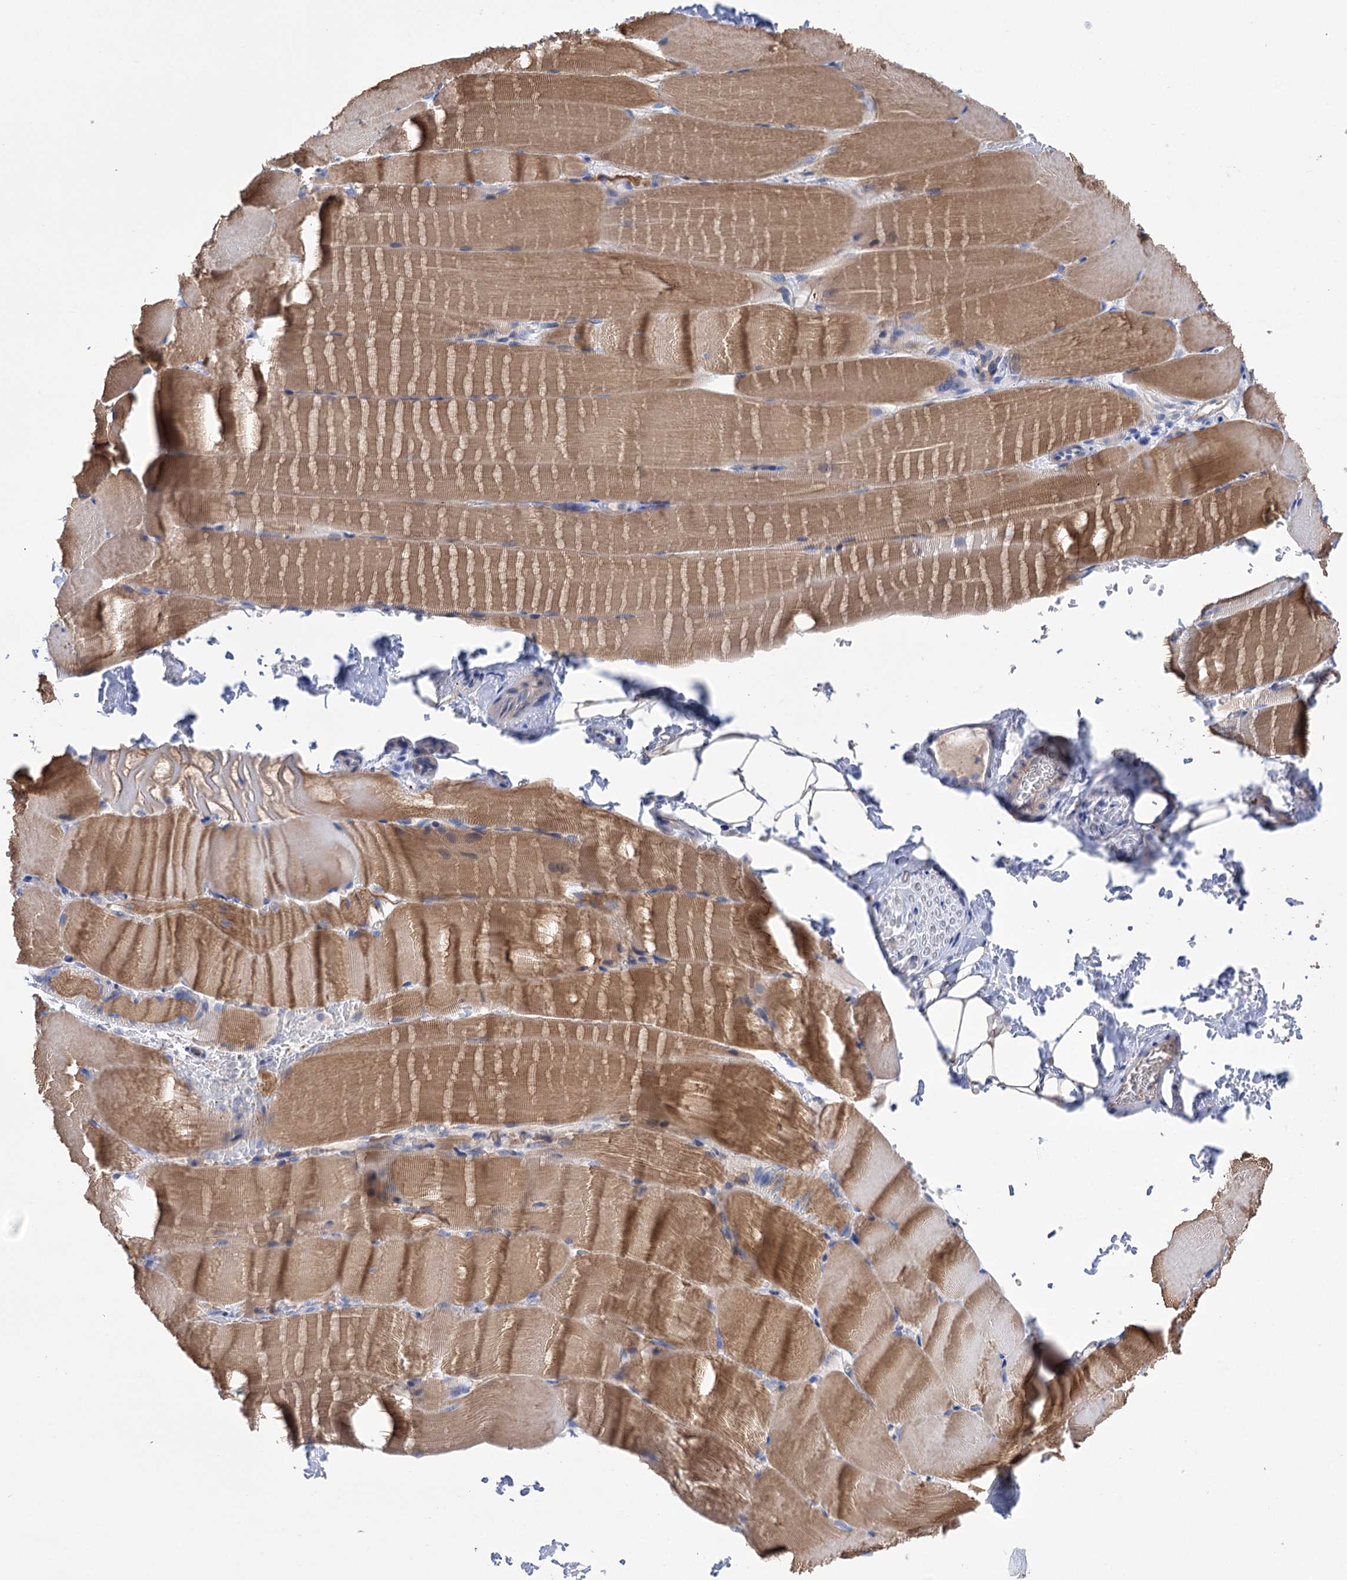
{"staining": {"intensity": "moderate", "quantity": ">75%", "location": "cytoplasmic/membranous"}, "tissue": "skeletal muscle", "cell_type": "Myocytes", "image_type": "normal", "snomed": [{"axis": "morphology", "description": "Normal tissue, NOS"}, {"axis": "topography", "description": "Skeletal muscle"}, {"axis": "topography", "description": "Parathyroid gland"}], "caption": "High-magnification brightfield microscopy of benign skeletal muscle stained with DAB (brown) and counterstained with hematoxylin (blue). myocytes exhibit moderate cytoplasmic/membranous positivity is identified in about>75% of cells. (DAB (3,3'-diaminobenzidine) IHC with brightfield microscopy, high magnification).", "gene": "BBS4", "patient": {"sex": "female", "age": 37}}